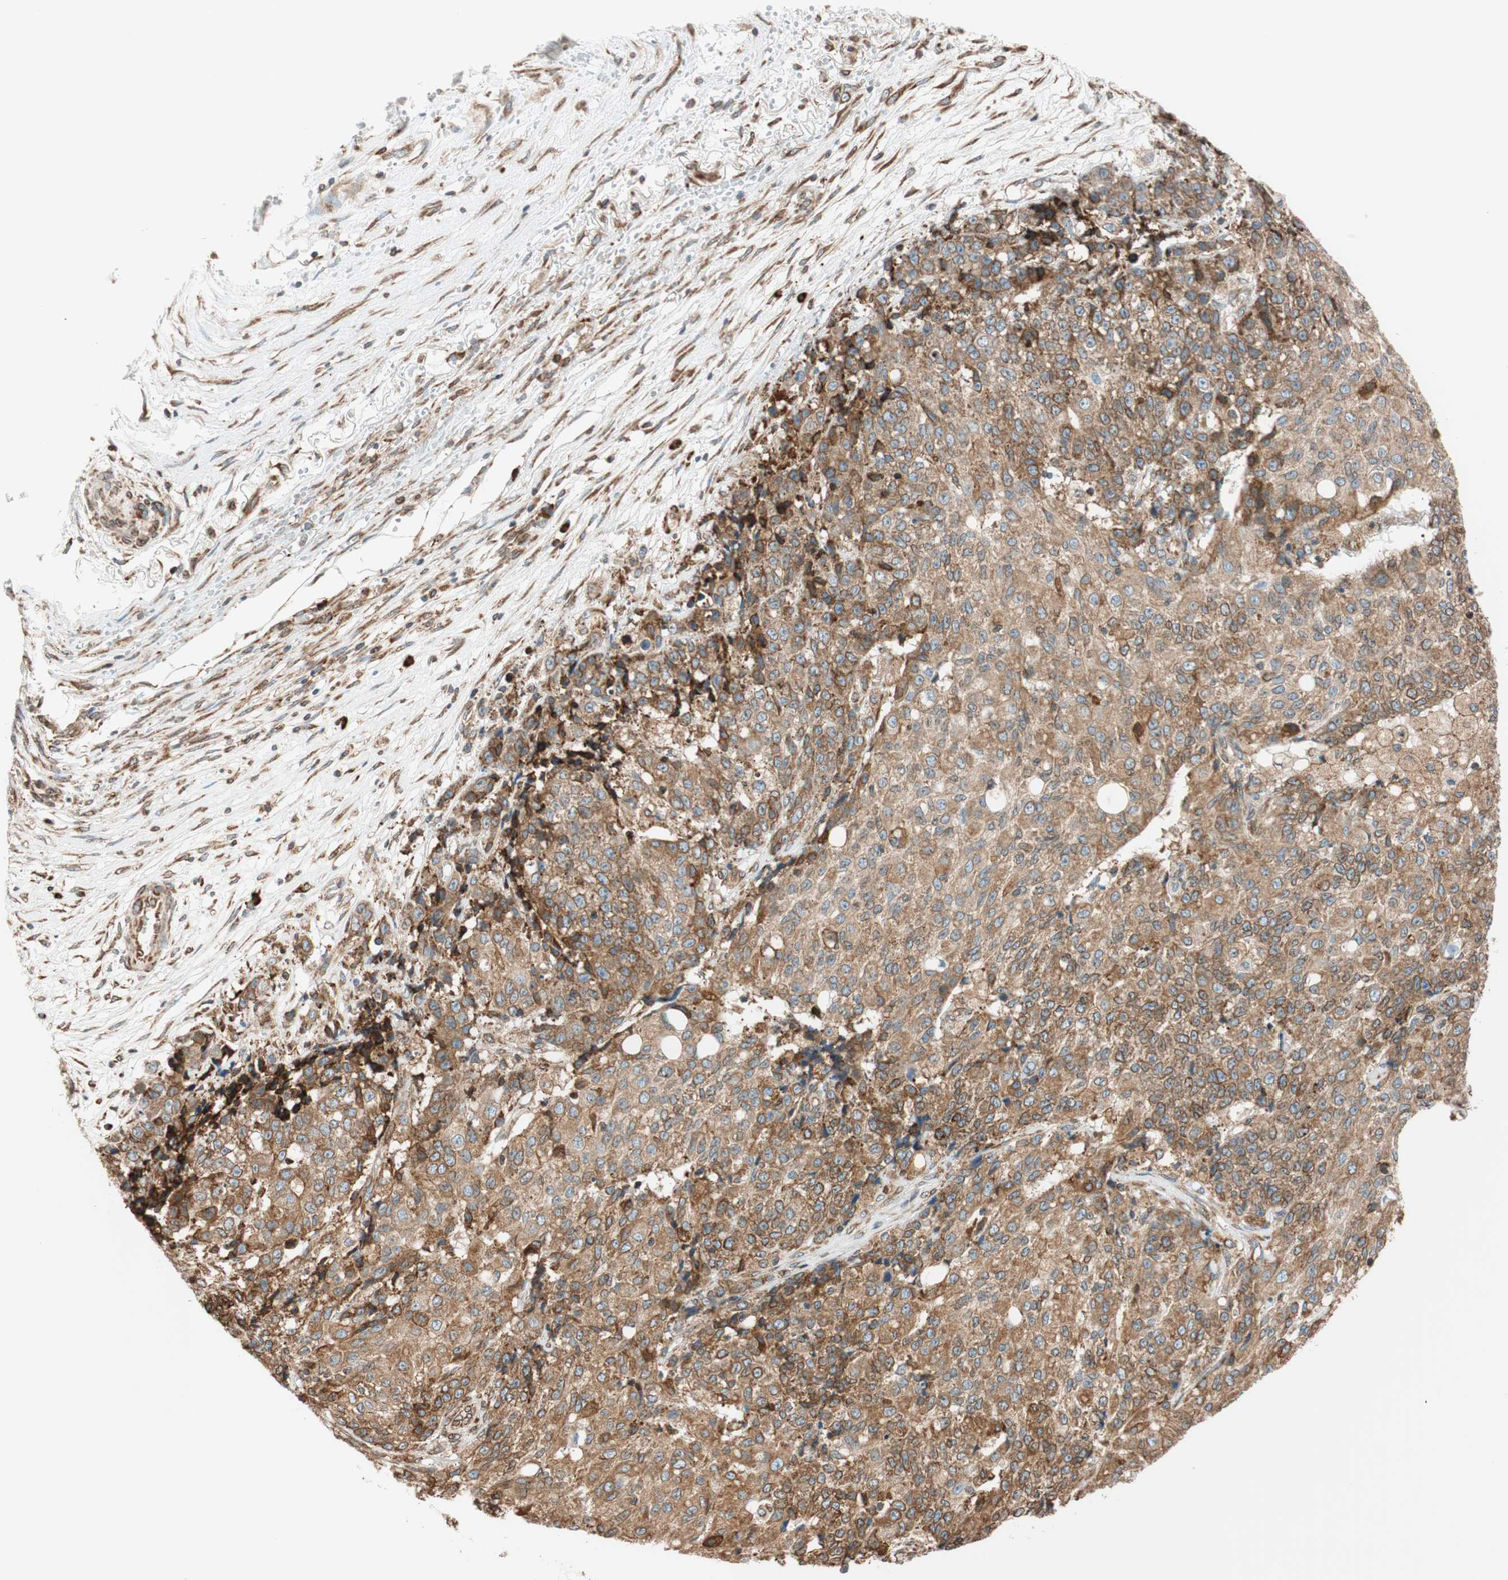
{"staining": {"intensity": "moderate", "quantity": ">75%", "location": "cytoplasmic/membranous"}, "tissue": "ovarian cancer", "cell_type": "Tumor cells", "image_type": "cancer", "snomed": [{"axis": "morphology", "description": "Carcinoma, endometroid"}, {"axis": "topography", "description": "Ovary"}], "caption": "IHC of human endometroid carcinoma (ovarian) demonstrates medium levels of moderate cytoplasmic/membranous expression in about >75% of tumor cells. The staining was performed using DAB (3,3'-diaminobenzidine) to visualize the protein expression in brown, while the nuclei were stained in blue with hematoxylin (Magnification: 20x).", "gene": "PRKCSH", "patient": {"sex": "female", "age": 42}}